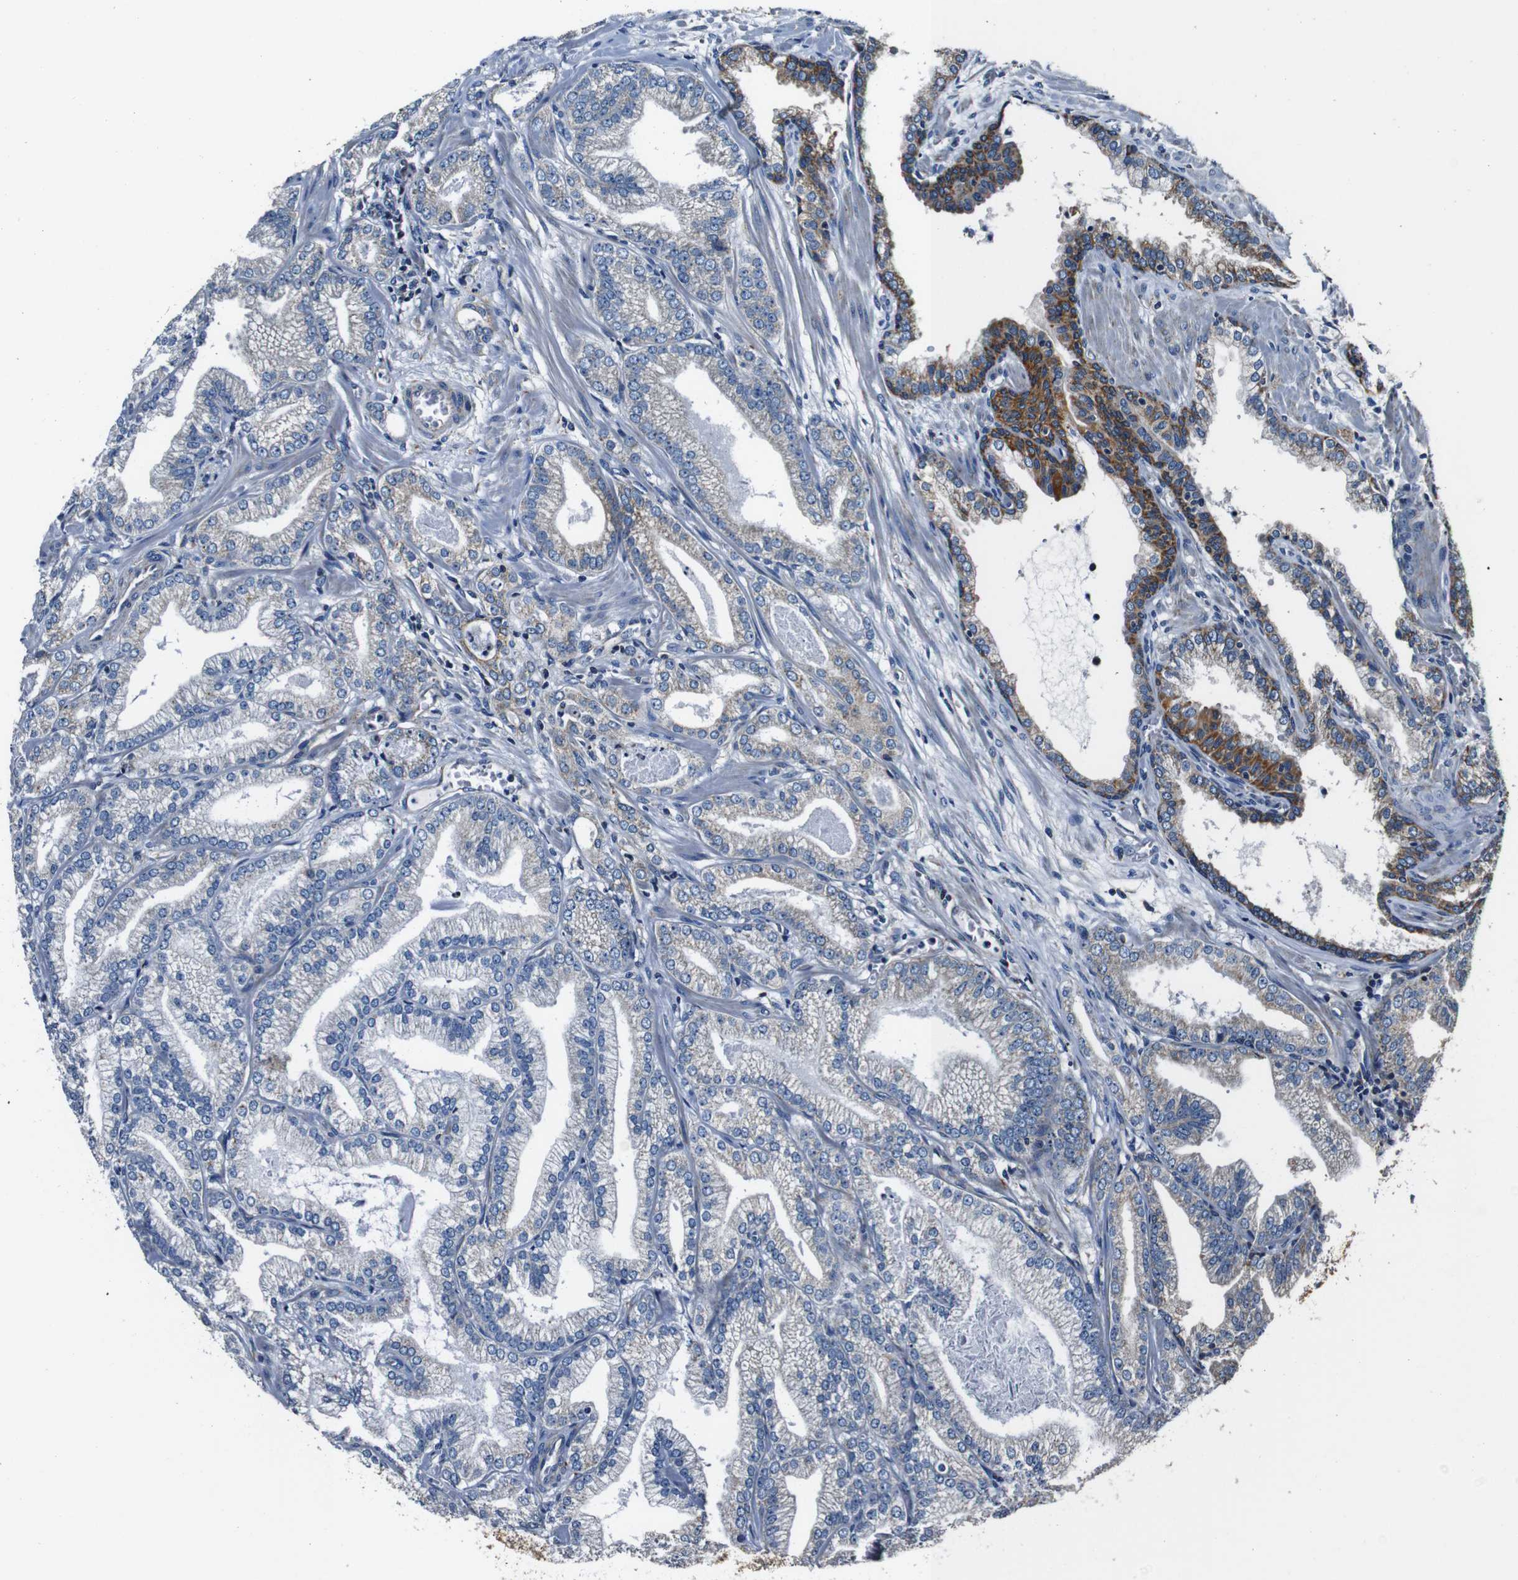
{"staining": {"intensity": "negative", "quantity": "none", "location": "none"}, "tissue": "prostate cancer", "cell_type": "Tumor cells", "image_type": "cancer", "snomed": [{"axis": "morphology", "description": "Adenocarcinoma, Low grade"}, {"axis": "topography", "description": "Prostate"}], "caption": "This image is of prostate cancer stained with immunohistochemistry (IHC) to label a protein in brown with the nuclei are counter-stained blue. There is no expression in tumor cells.", "gene": "HK1", "patient": {"sex": "male", "age": 59}}